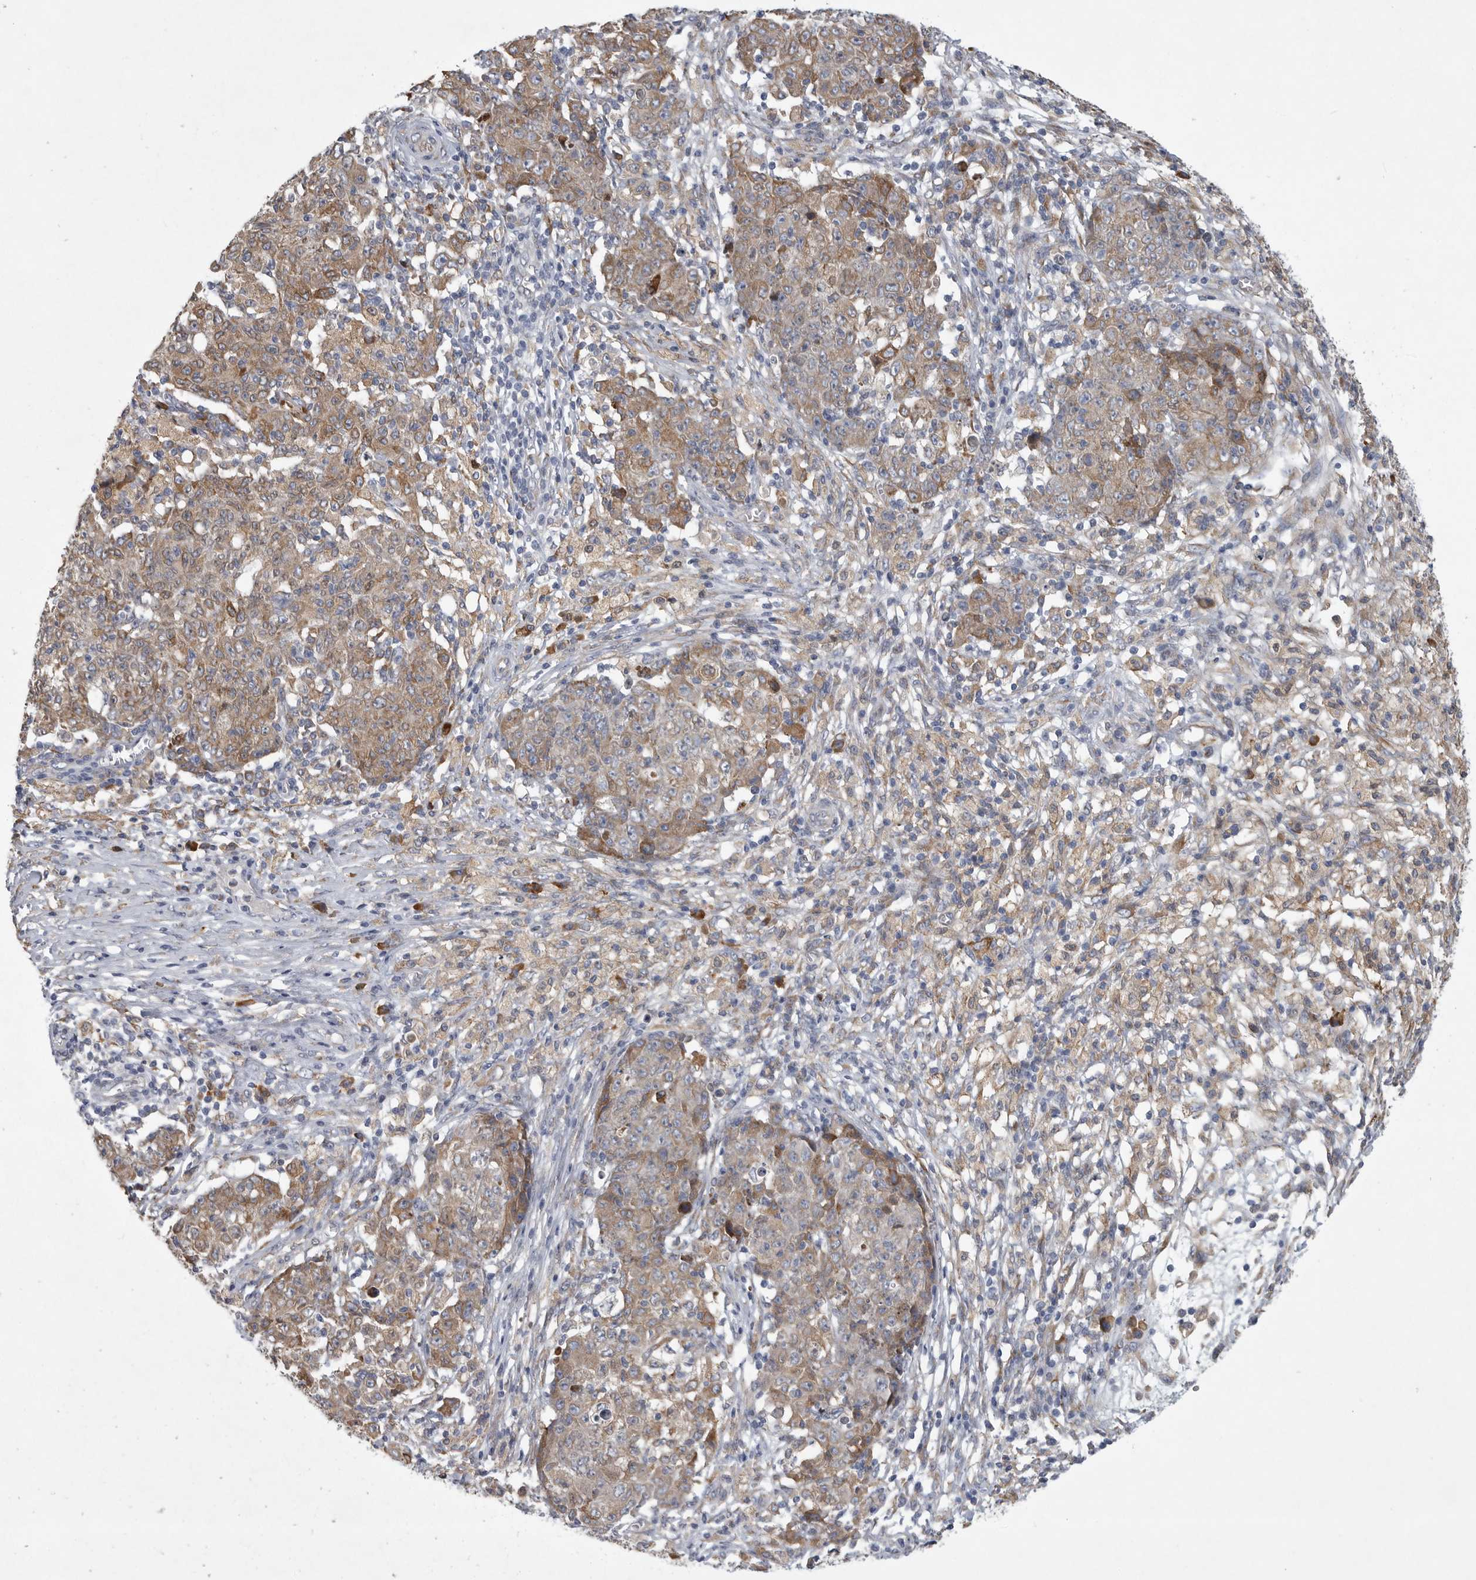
{"staining": {"intensity": "moderate", "quantity": ">75%", "location": "cytoplasmic/membranous"}, "tissue": "ovarian cancer", "cell_type": "Tumor cells", "image_type": "cancer", "snomed": [{"axis": "morphology", "description": "Carcinoma, endometroid"}, {"axis": "topography", "description": "Ovary"}], "caption": "A brown stain highlights moderate cytoplasmic/membranous expression of a protein in human endometroid carcinoma (ovarian) tumor cells.", "gene": "MINPP1", "patient": {"sex": "female", "age": 42}}